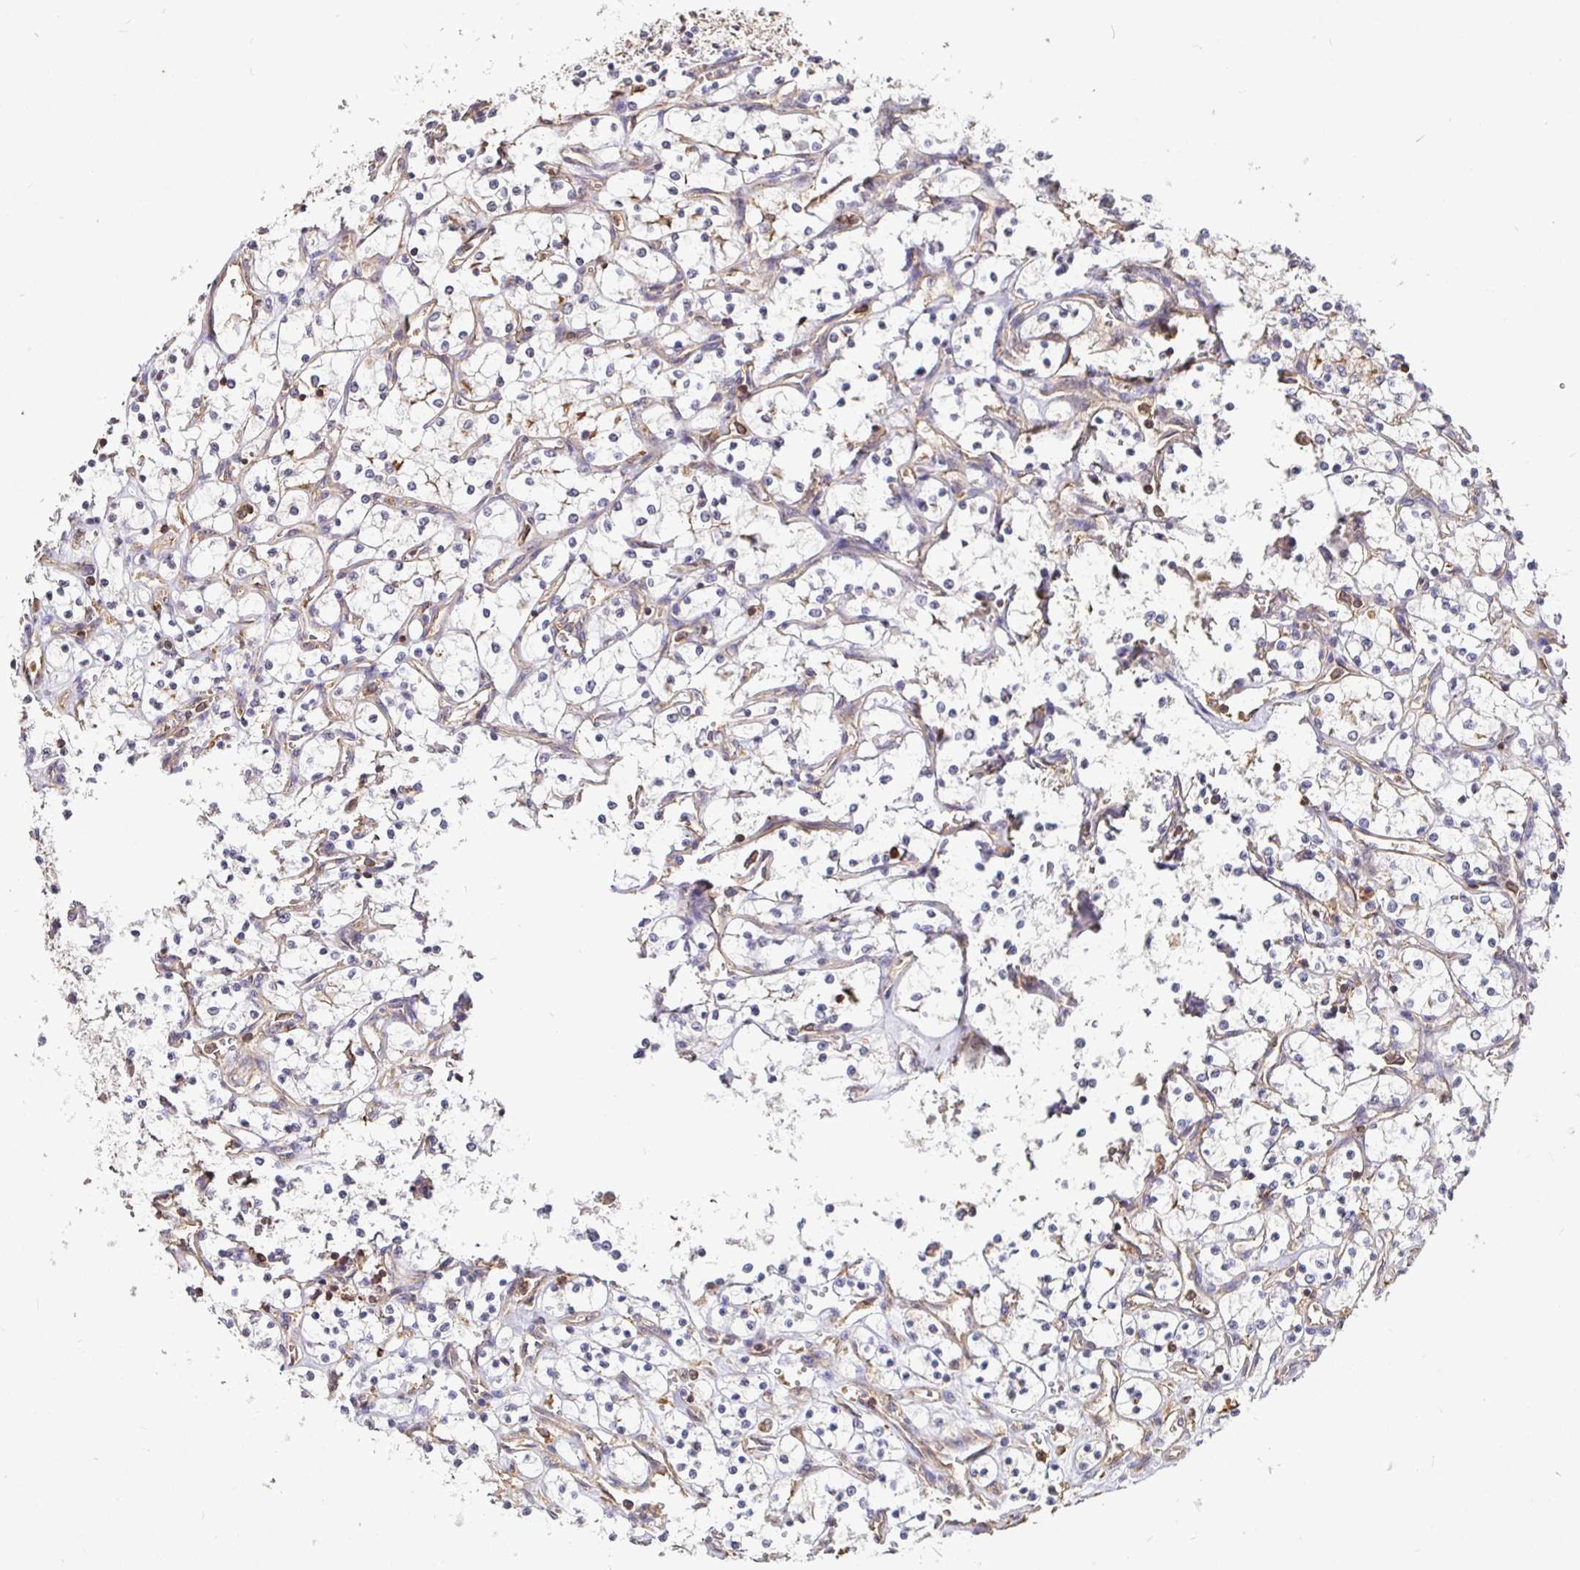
{"staining": {"intensity": "negative", "quantity": "none", "location": "none"}, "tissue": "renal cancer", "cell_type": "Tumor cells", "image_type": "cancer", "snomed": [{"axis": "morphology", "description": "Adenocarcinoma, NOS"}, {"axis": "topography", "description": "Kidney"}], "caption": "Tumor cells are negative for brown protein staining in renal cancer.", "gene": "C1QTNF7", "patient": {"sex": "female", "age": 69}}